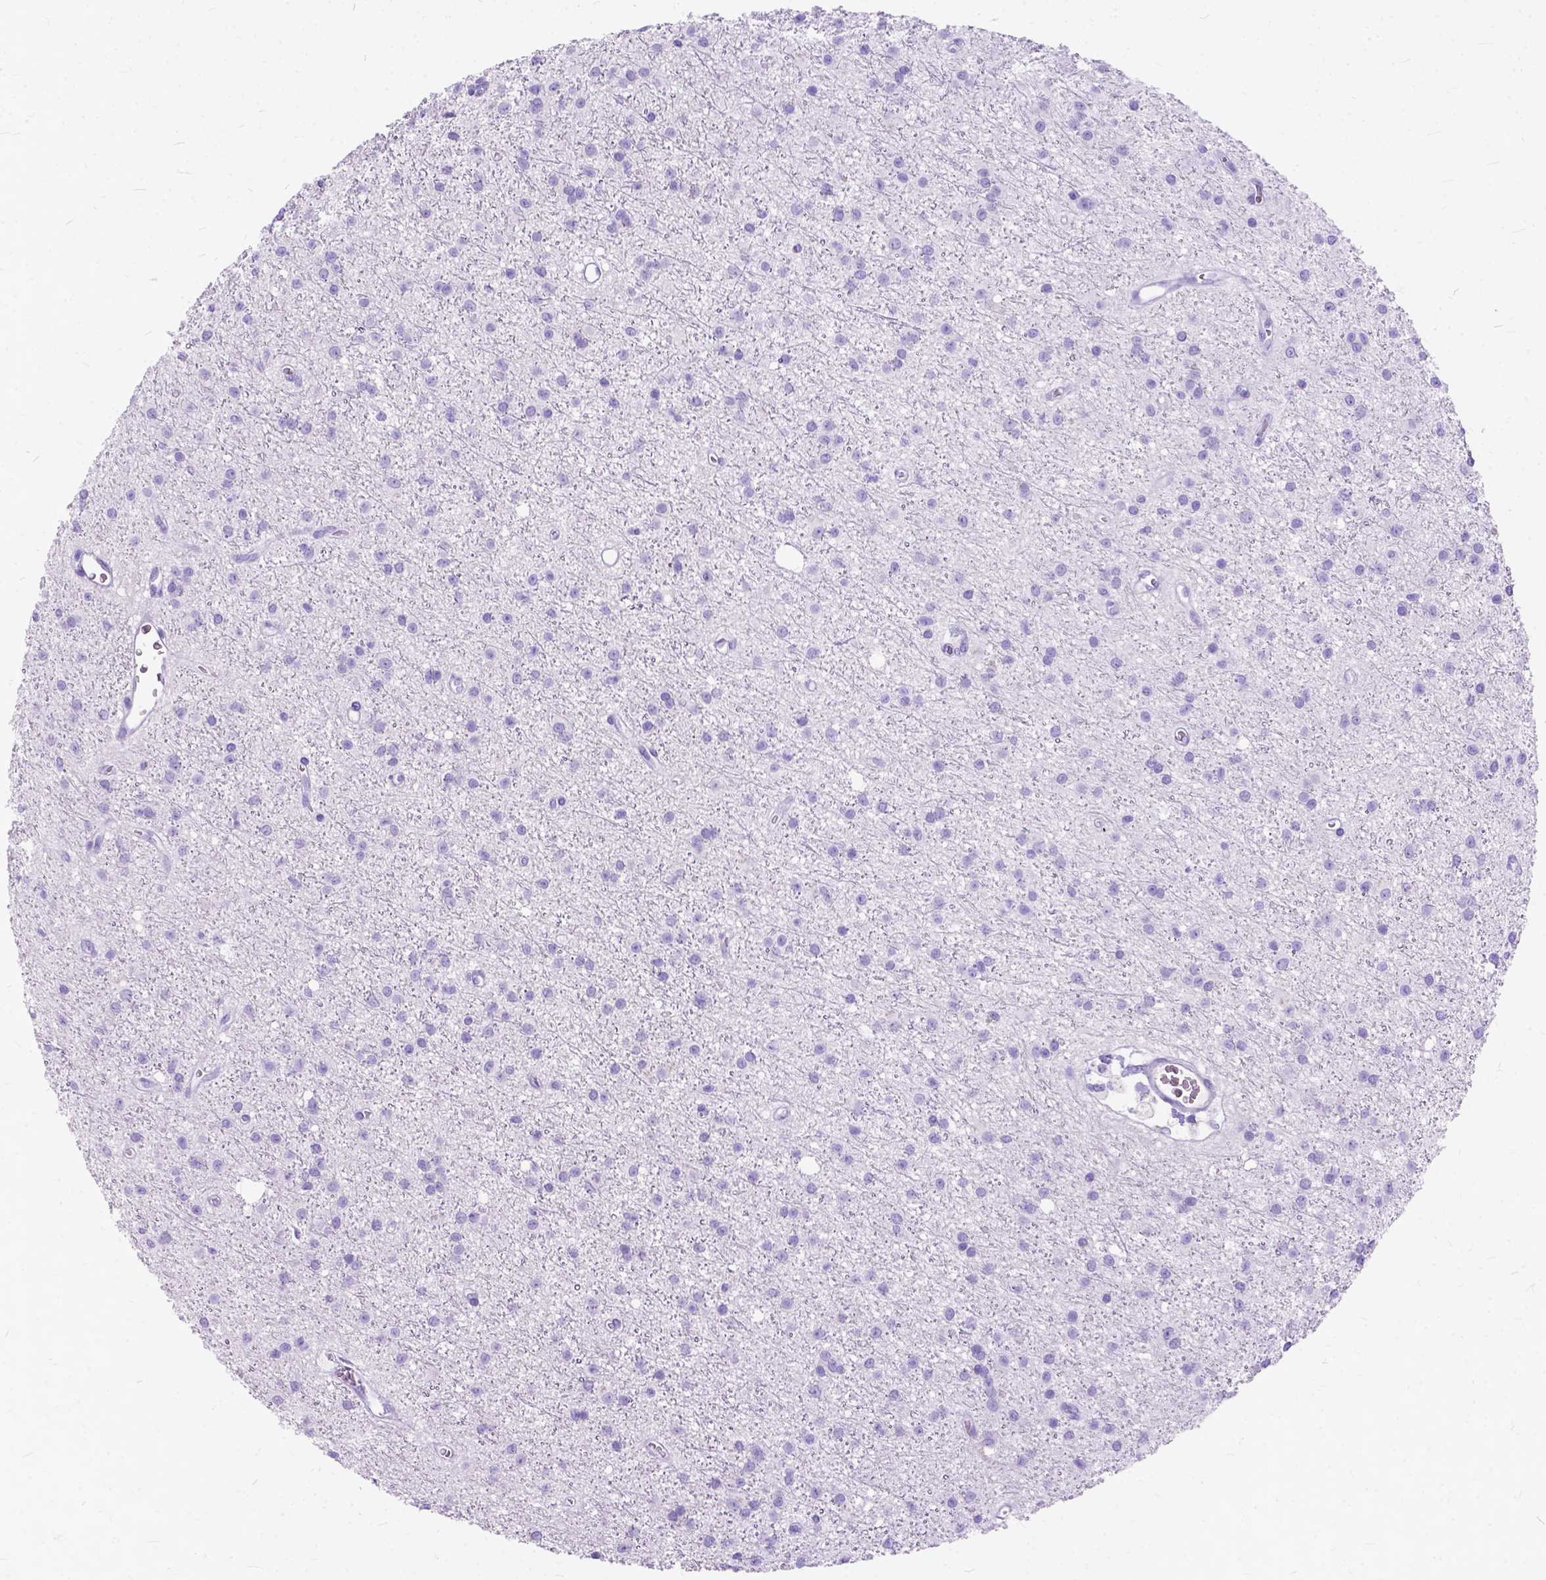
{"staining": {"intensity": "negative", "quantity": "none", "location": "none"}, "tissue": "glioma", "cell_type": "Tumor cells", "image_type": "cancer", "snomed": [{"axis": "morphology", "description": "Glioma, malignant, Low grade"}, {"axis": "topography", "description": "Brain"}], "caption": "A histopathology image of malignant low-grade glioma stained for a protein shows no brown staining in tumor cells.", "gene": "C1QTNF3", "patient": {"sex": "male", "age": 27}}